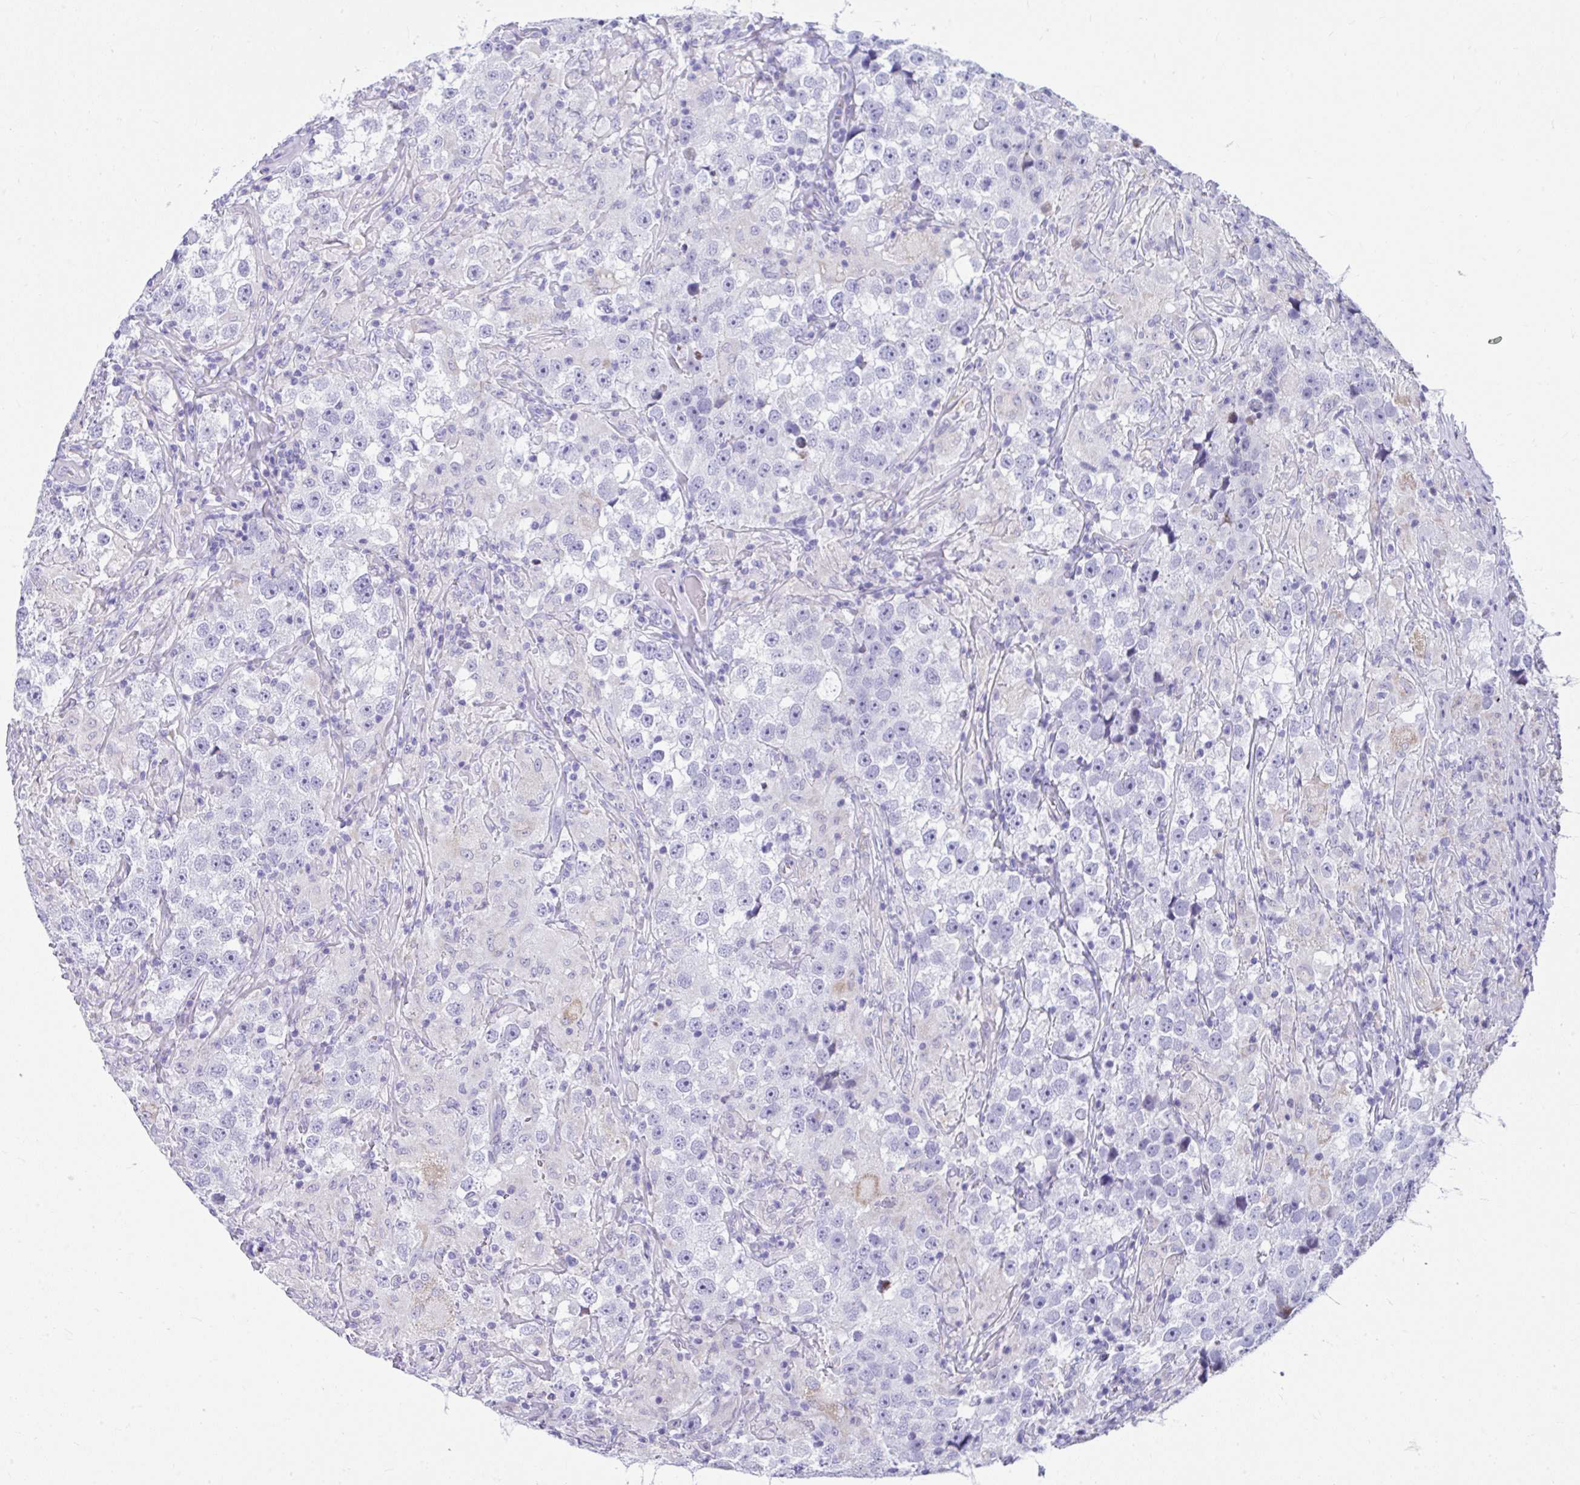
{"staining": {"intensity": "negative", "quantity": "none", "location": "none"}, "tissue": "testis cancer", "cell_type": "Tumor cells", "image_type": "cancer", "snomed": [{"axis": "morphology", "description": "Seminoma, NOS"}, {"axis": "topography", "description": "Testis"}], "caption": "IHC image of testis cancer (seminoma) stained for a protein (brown), which demonstrates no positivity in tumor cells.", "gene": "ISL1", "patient": {"sex": "male", "age": 46}}